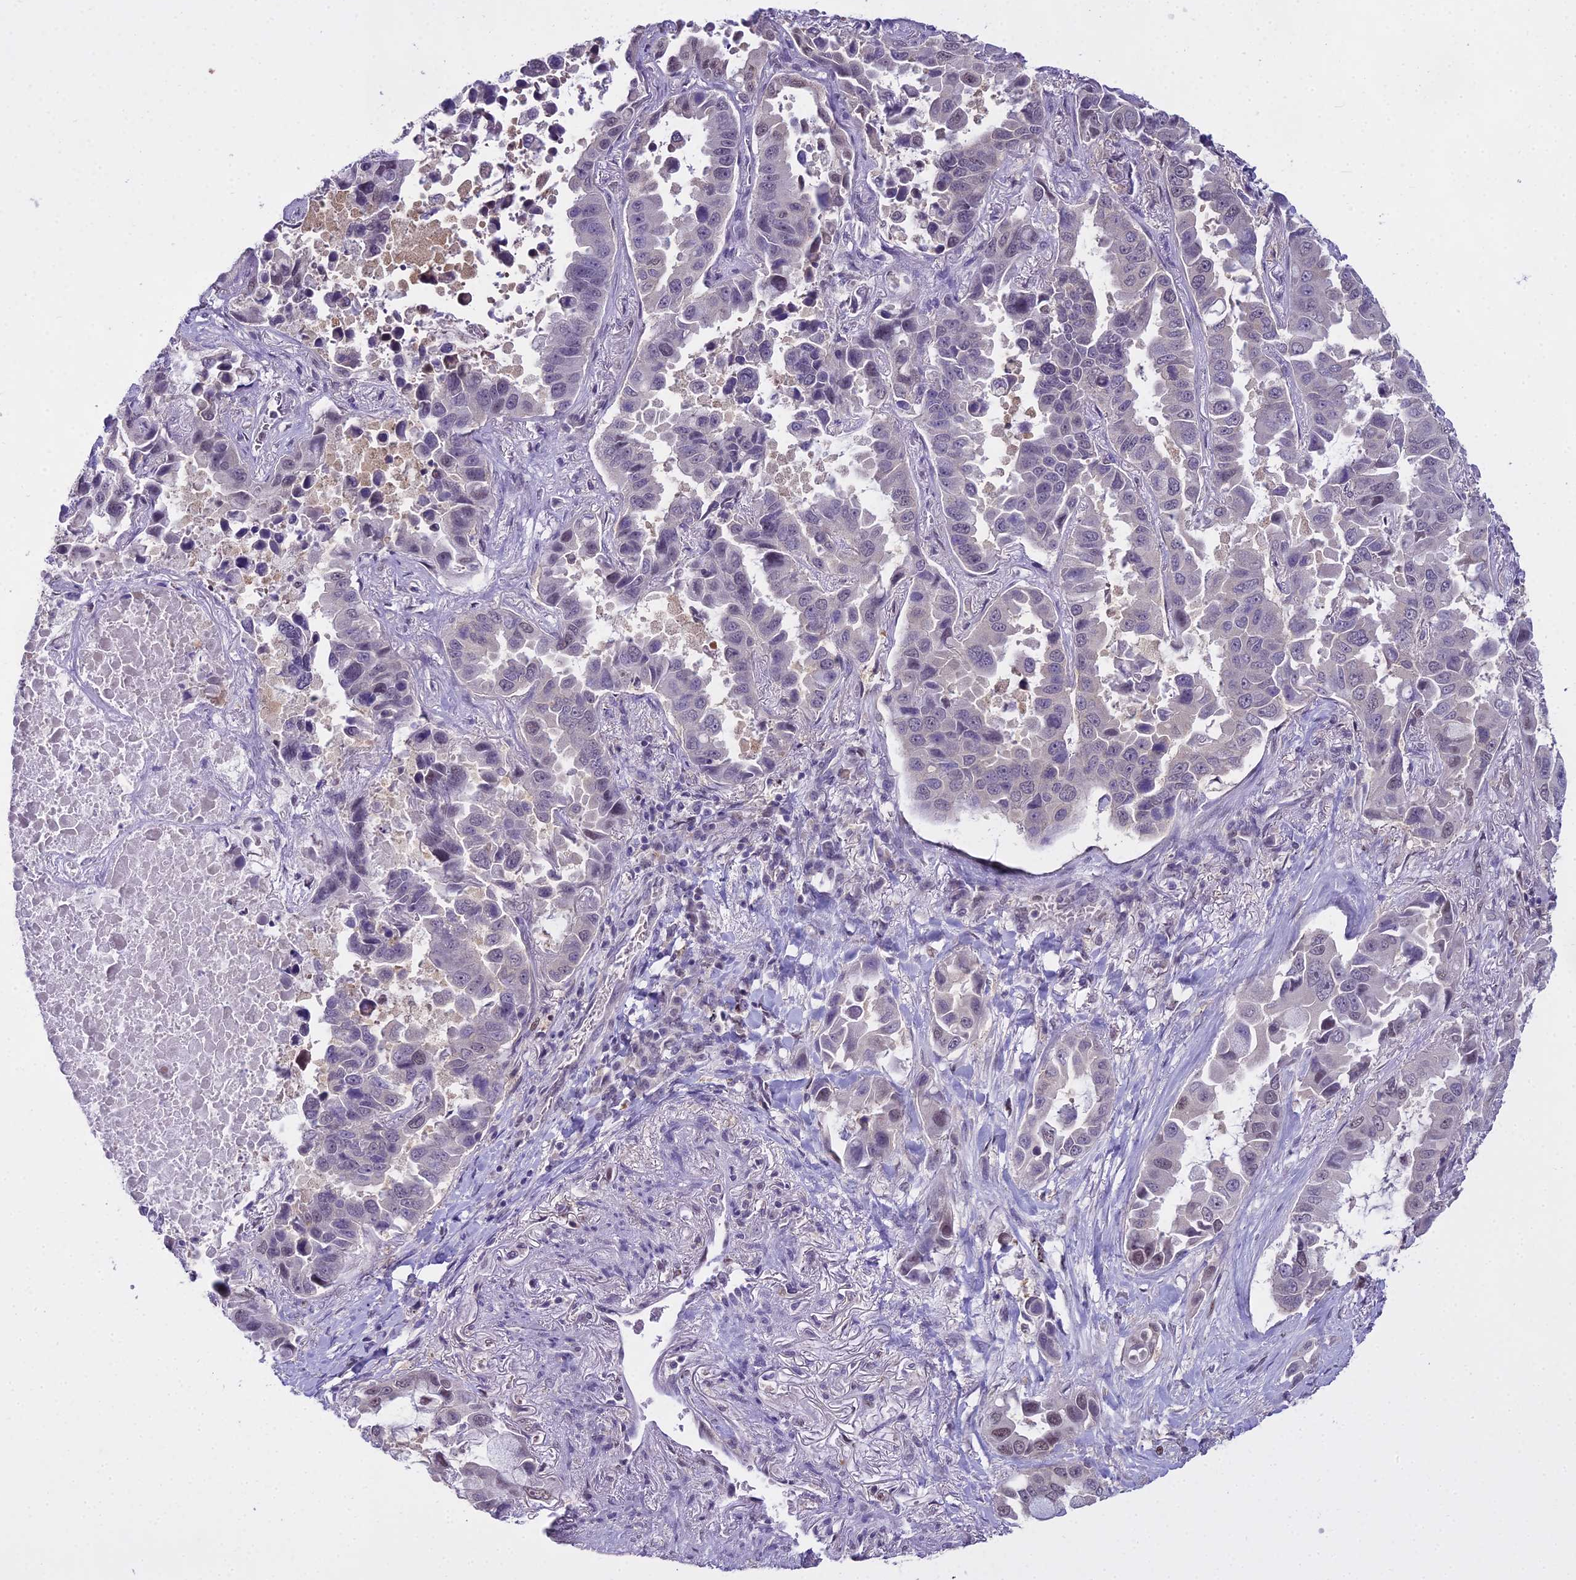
{"staining": {"intensity": "negative", "quantity": "none", "location": "none"}, "tissue": "lung cancer", "cell_type": "Tumor cells", "image_type": "cancer", "snomed": [{"axis": "morphology", "description": "Adenocarcinoma, NOS"}, {"axis": "topography", "description": "Lung"}], "caption": "DAB immunohistochemical staining of adenocarcinoma (lung) exhibits no significant positivity in tumor cells.", "gene": "MAT2A", "patient": {"sex": "male", "age": 64}}